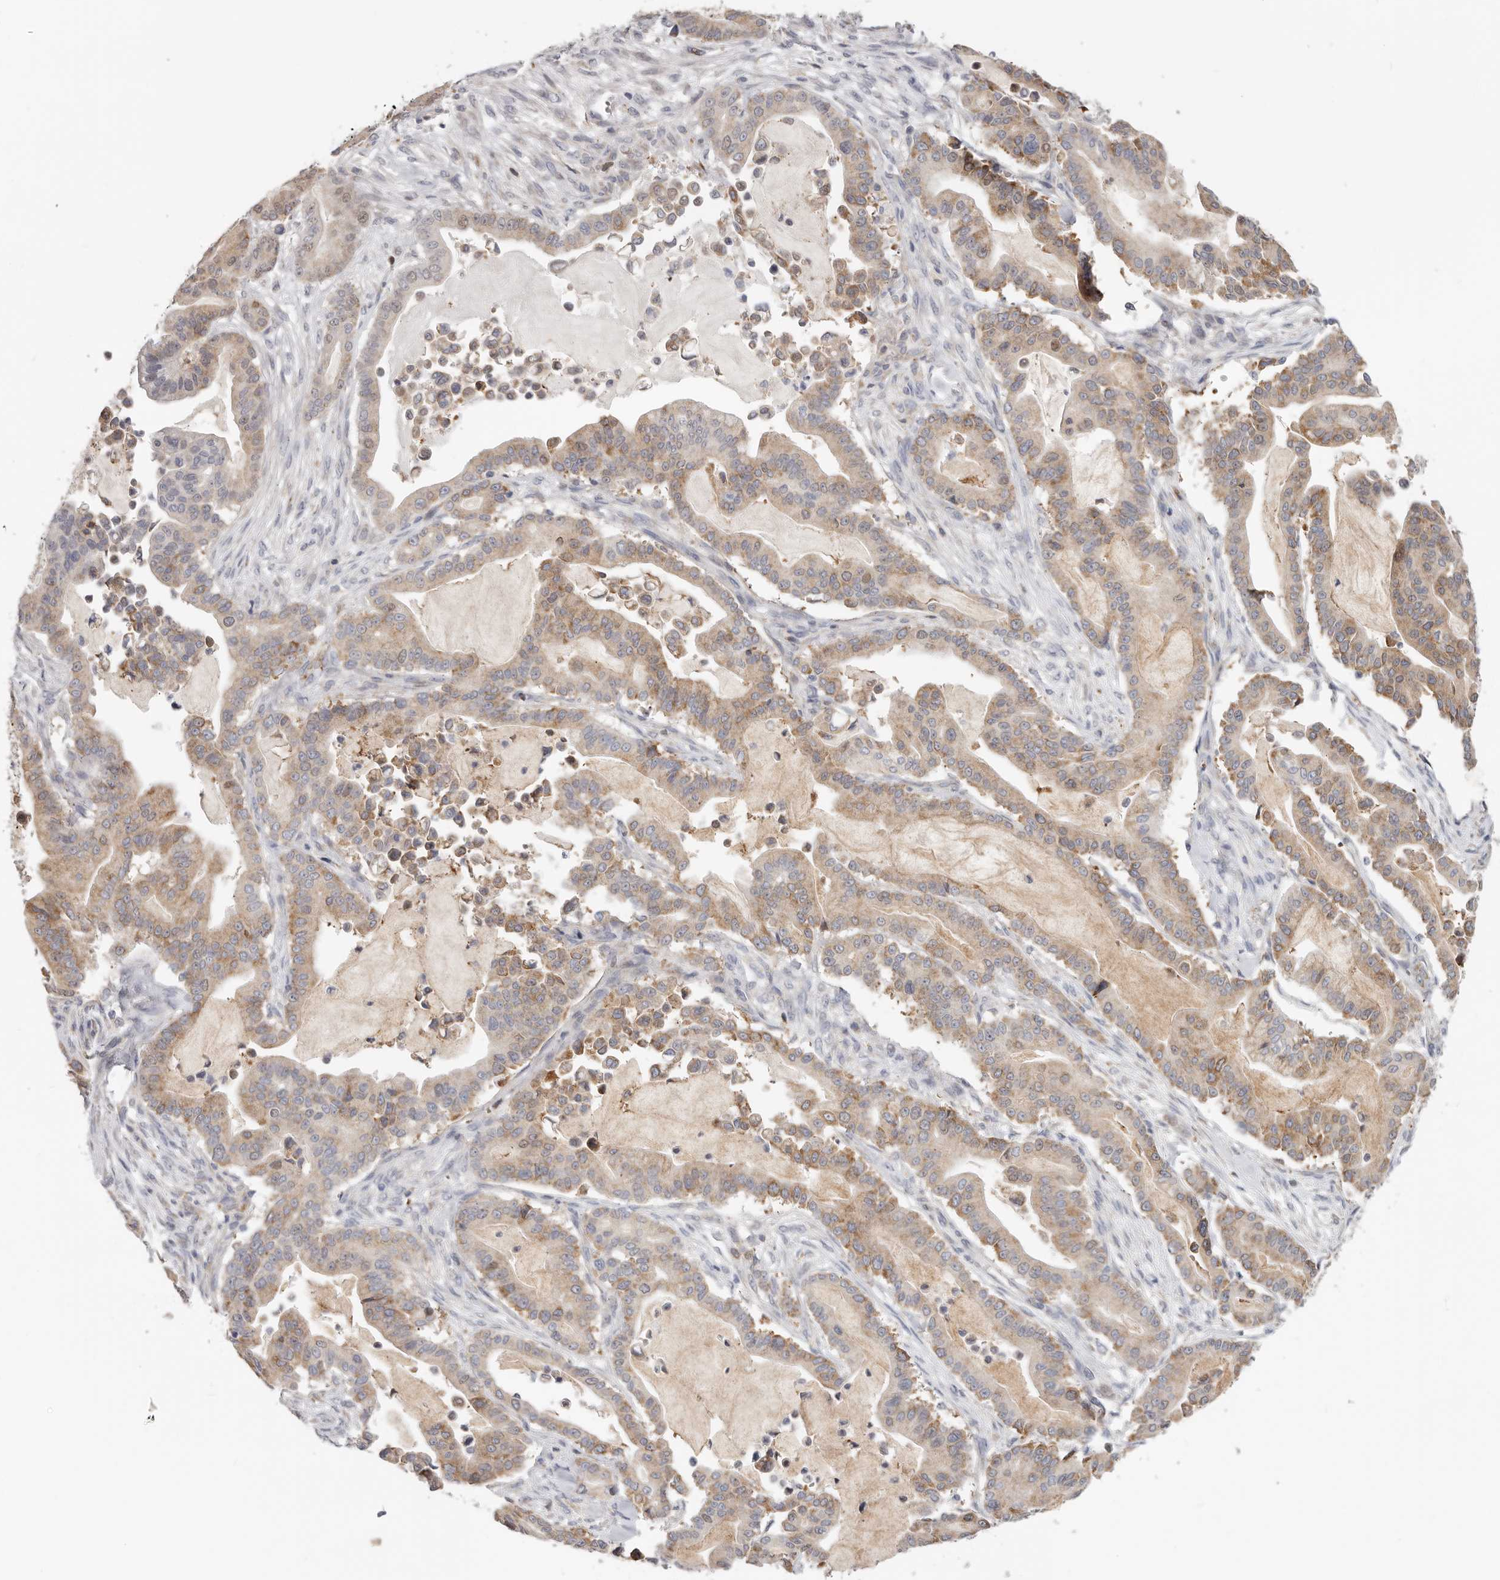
{"staining": {"intensity": "moderate", "quantity": "25%-75%", "location": "cytoplasmic/membranous"}, "tissue": "pancreatic cancer", "cell_type": "Tumor cells", "image_type": "cancer", "snomed": [{"axis": "morphology", "description": "Adenocarcinoma, NOS"}, {"axis": "topography", "description": "Pancreas"}], "caption": "Pancreatic cancer (adenocarcinoma) was stained to show a protein in brown. There is medium levels of moderate cytoplasmic/membranous expression in approximately 25%-75% of tumor cells. (DAB IHC, brown staining for protein, blue staining for nuclei).", "gene": "IL32", "patient": {"sex": "male", "age": 63}}